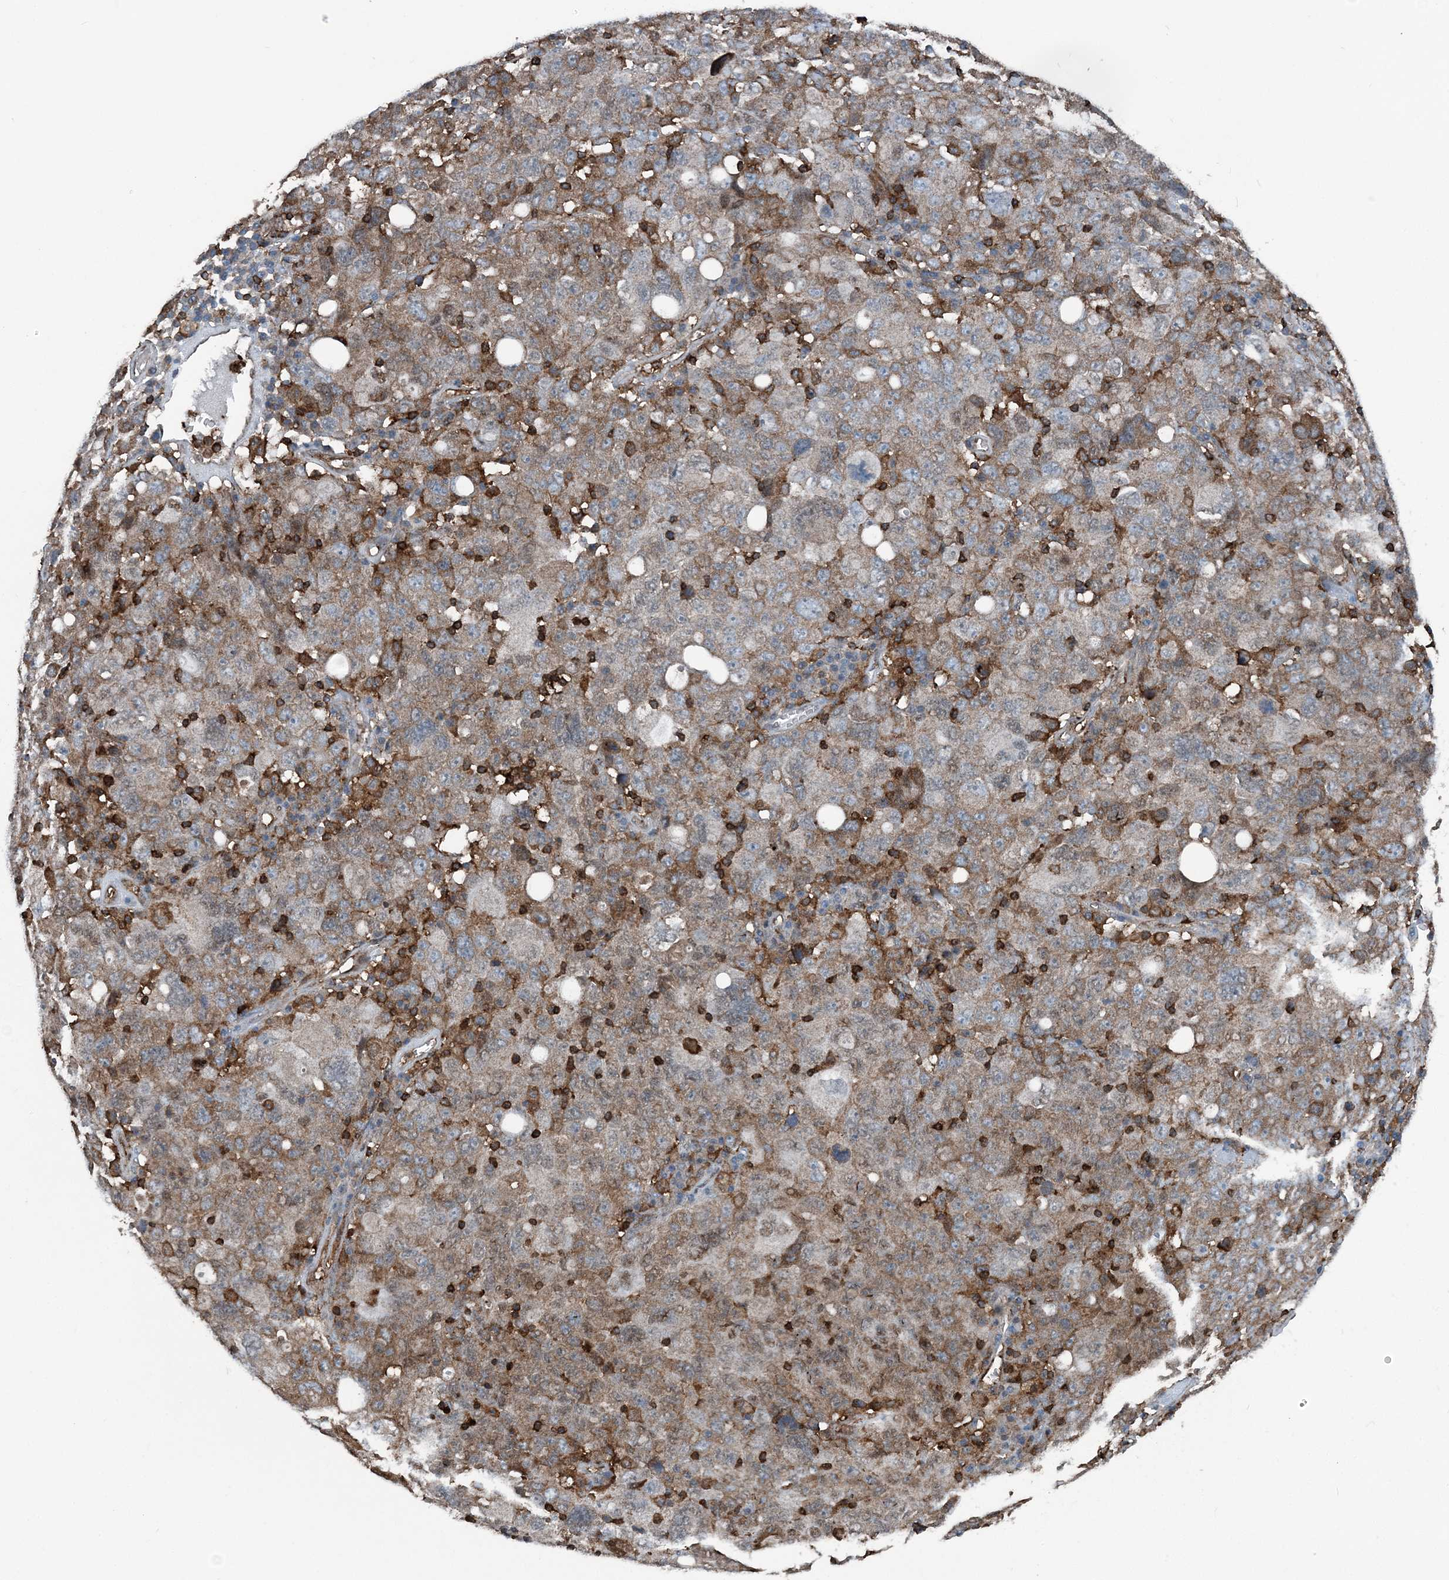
{"staining": {"intensity": "moderate", "quantity": ">75%", "location": "cytoplasmic/membranous"}, "tissue": "ovarian cancer", "cell_type": "Tumor cells", "image_type": "cancer", "snomed": [{"axis": "morphology", "description": "Carcinoma, endometroid"}, {"axis": "topography", "description": "Ovary"}], "caption": "There is medium levels of moderate cytoplasmic/membranous expression in tumor cells of endometroid carcinoma (ovarian), as demonstrated by immunohistochemical staining (brown color).", "gene": "CFL1", "patient": {"sex": "female", "age": 62}}